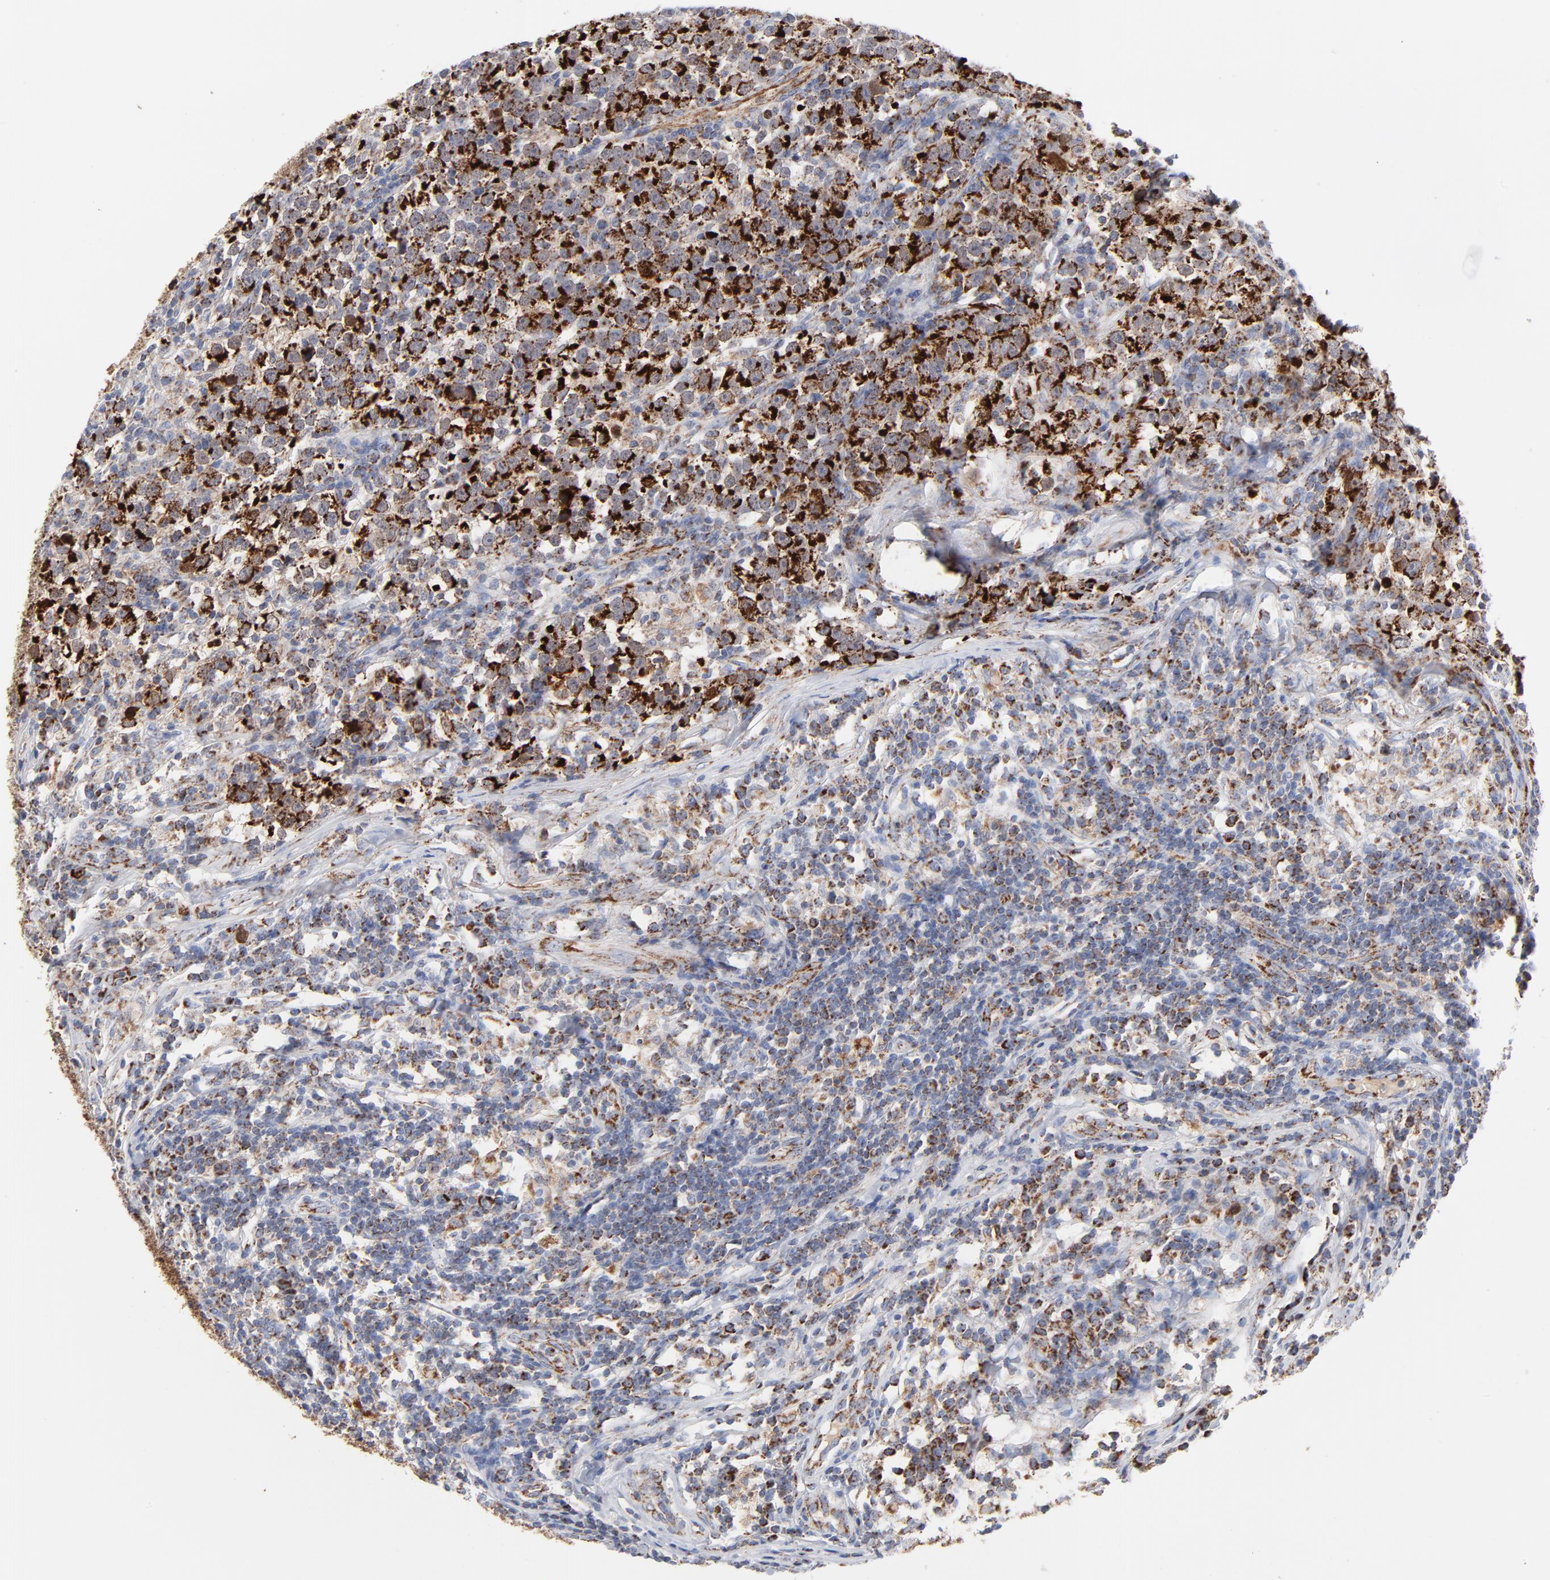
{"staining": {"intensity": "strong", "quantity": ">75%", "location": "cytoplasmic/membranous"}, "tissue": "testis cancer", "cell_type": "Tumor cells", "image_type": "cancer", "snomed": [{"axis": "morphology", "description": "Seminoma, NOS"}, {"axis": "topography", "description": "Testis"}], "caption": "The image shows a brown stain indicating the presence of a protein in the cytoplasmic/membranous of tumor cells in testis cancer (seminoma).", "gene": "DIABLO", "patient": {"sex": "male", "age": 43}}